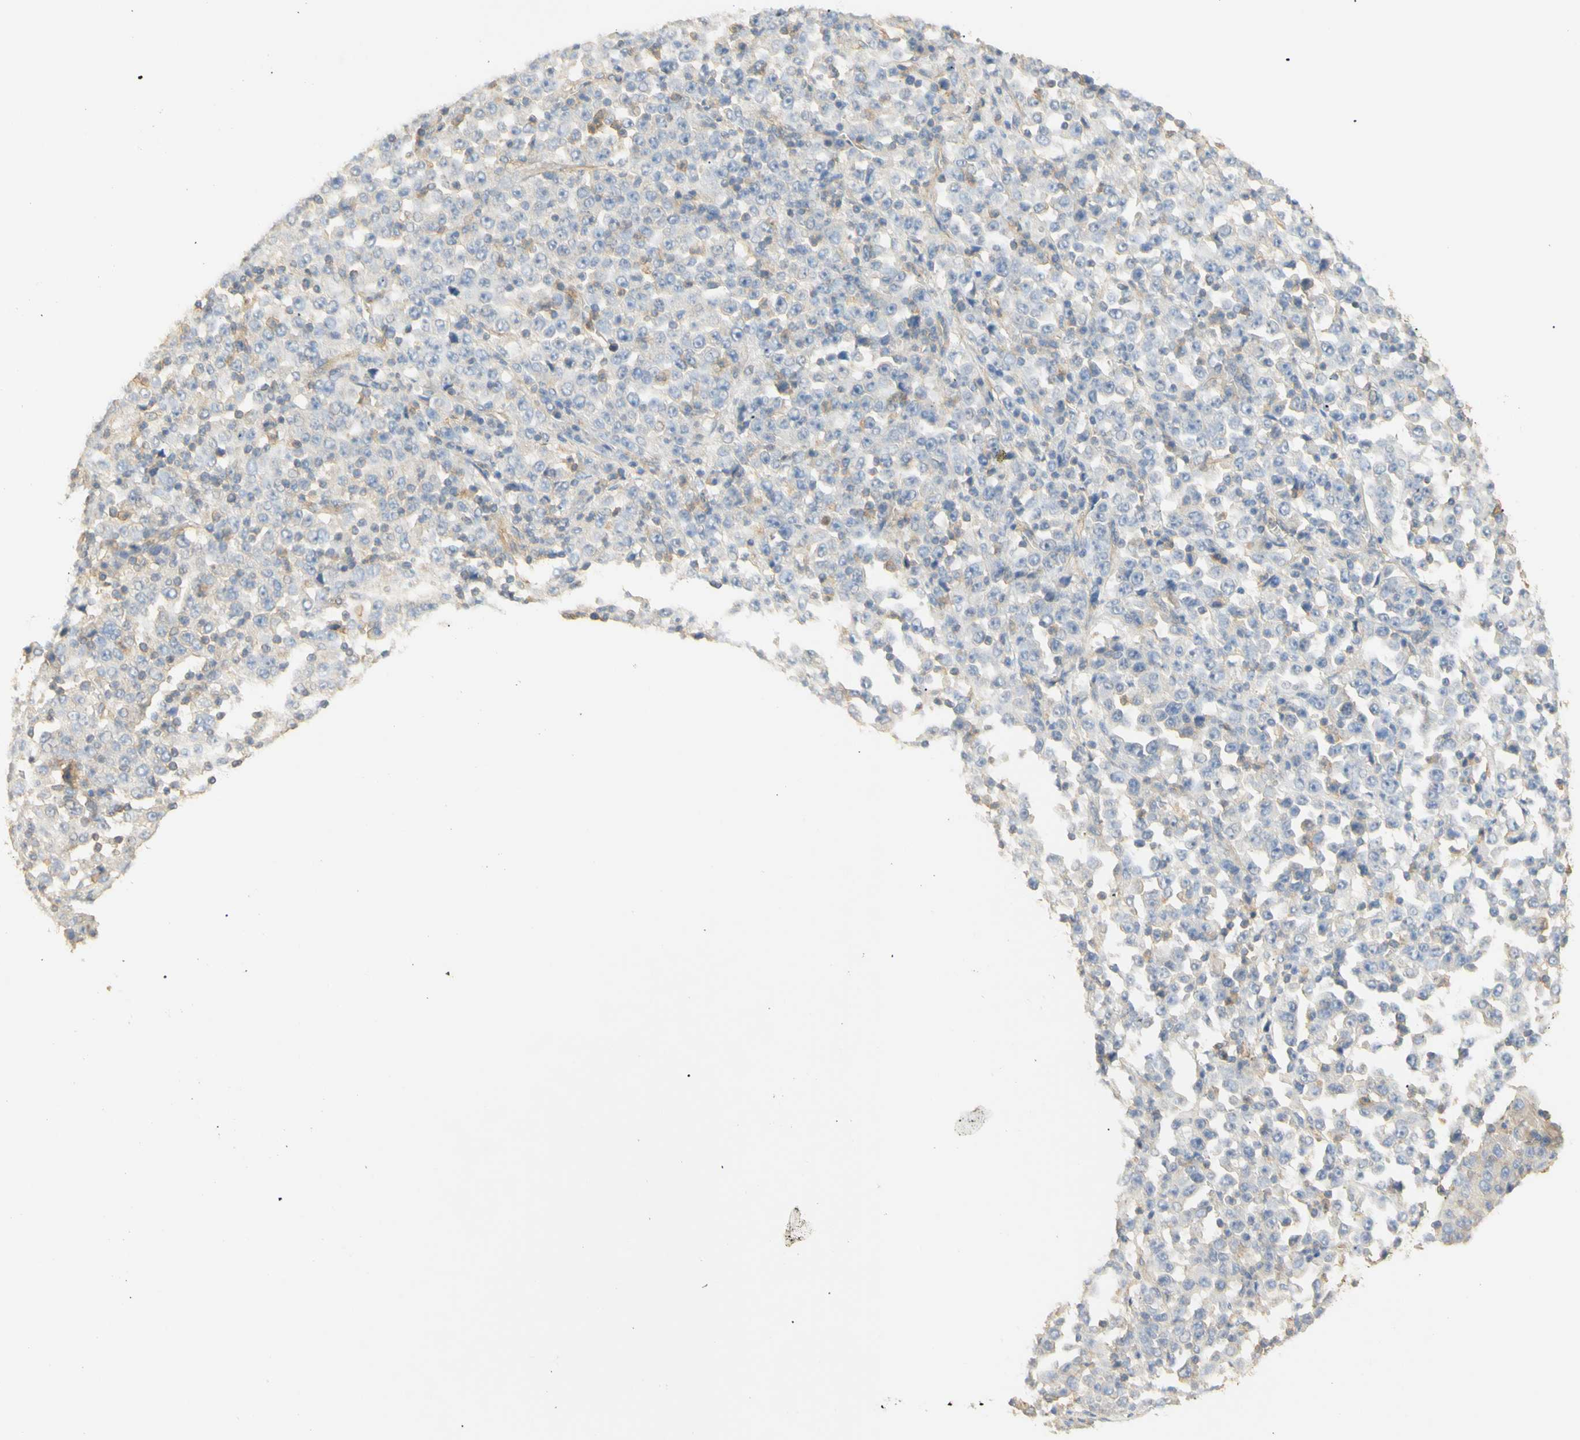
{"staining": {"intensity": "negative", "quantity": "none", "location": "none"}, "tissue": "stomach cancer", "cell_type": "Tumor cells", "image_type": "cancer", "snomed": [{"axis": "morphology", "description": "Normal tissue, NOS"}, {"axis": "morphology", "description": "Adenocarcinoma, NOS"}, {"axis": "topography", "description": "Stomach, upper"}, {"axis": "topography", "description": "Stomach"}], "caption": "Tumor cells are negative for brown protein staining in stomach adenocarcinoma.", "gene": "KCNE4", "patient": {"sex": "male", "age": 59}}